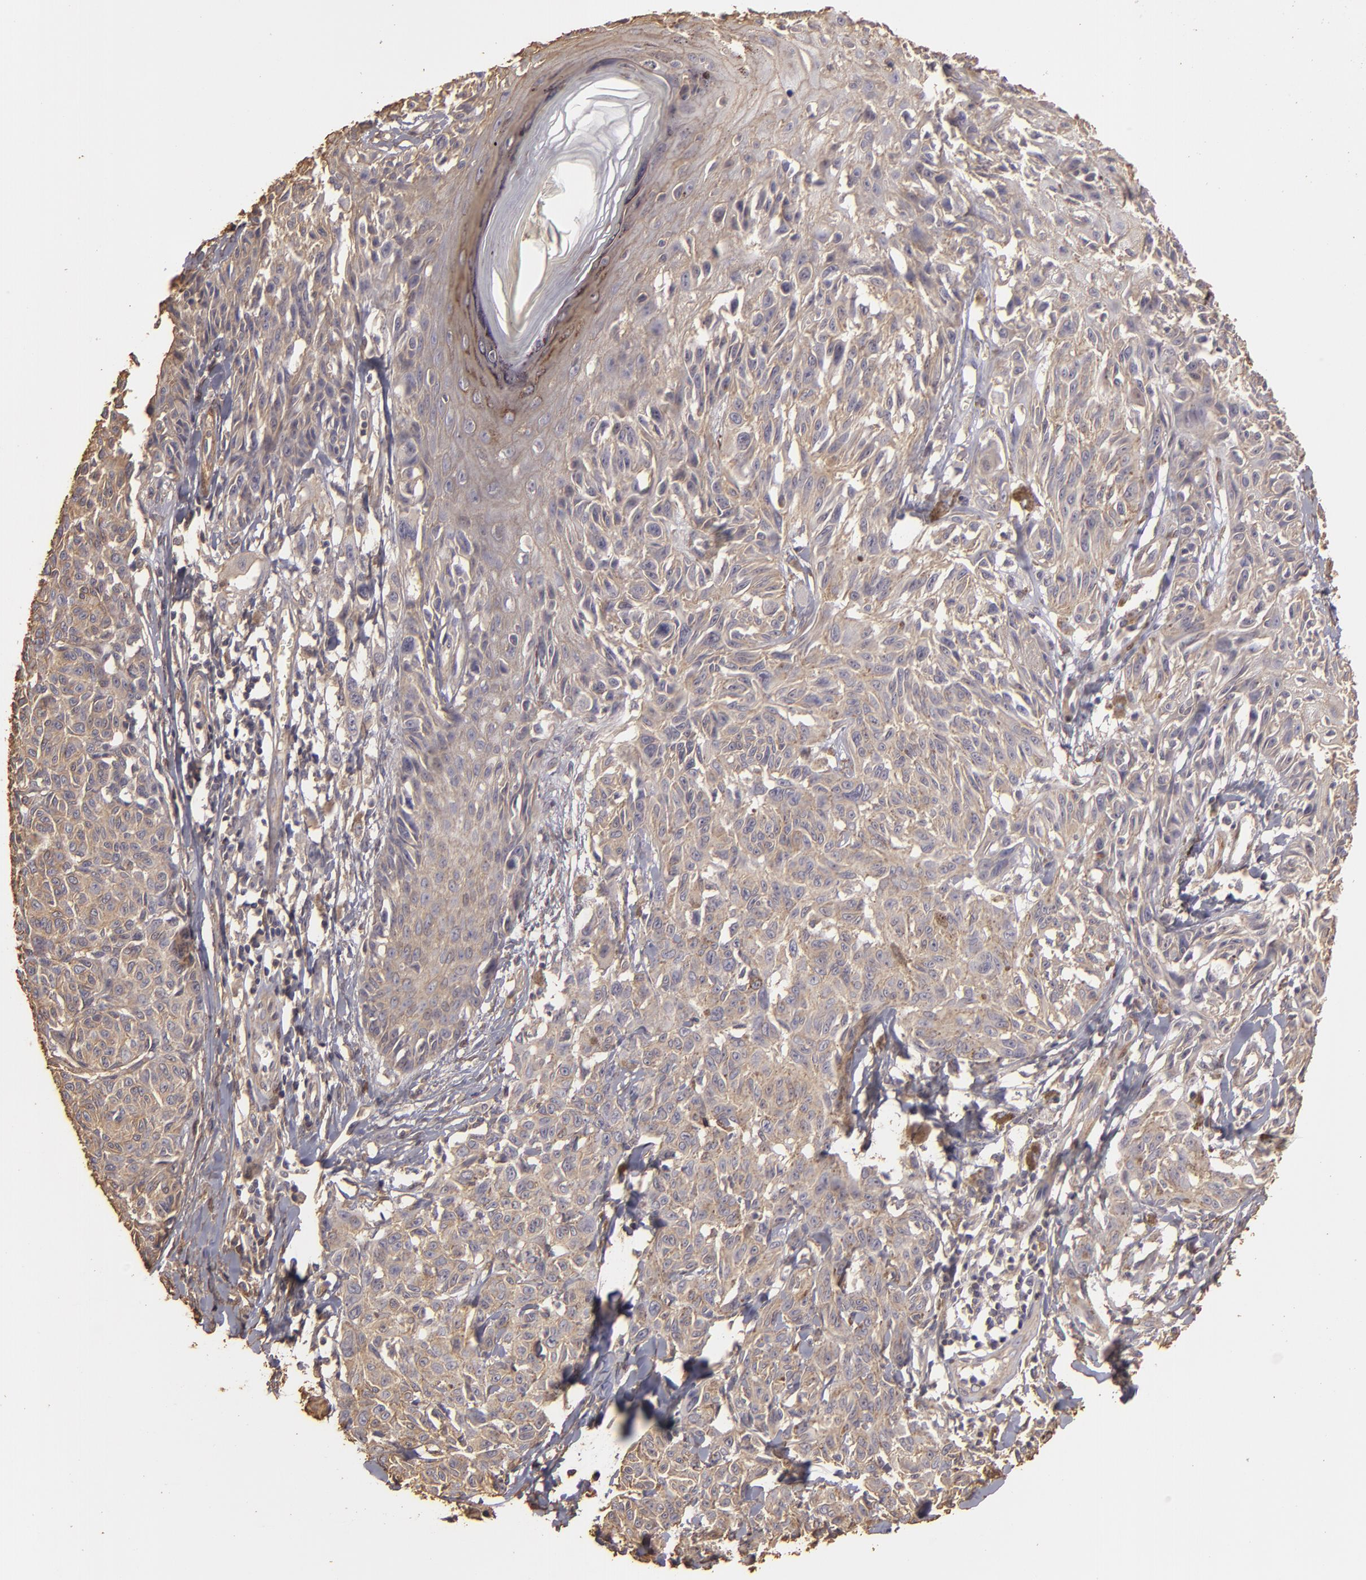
{"staining": {"intensity": "weak", "quantity": ">75%", "location": "cytoplasmic/membranous"}, "tissue": "melanoma", "cell_type": "Tumor cells", "image_type": "cancer", "snomed": [{"axis": "morphology", "description": "Malignant melanoma, NOS"}, {"axis": "topography", "description": "Skin"}], "caption": "Immunohistochemistry (DAB) staining of malignant melanoma exhibits weak cytoplasmic/membranous protein staining in about >75% of tumor cells.", "gene": "HSPB6", "patient": {"sex": "female", "age": 77}}